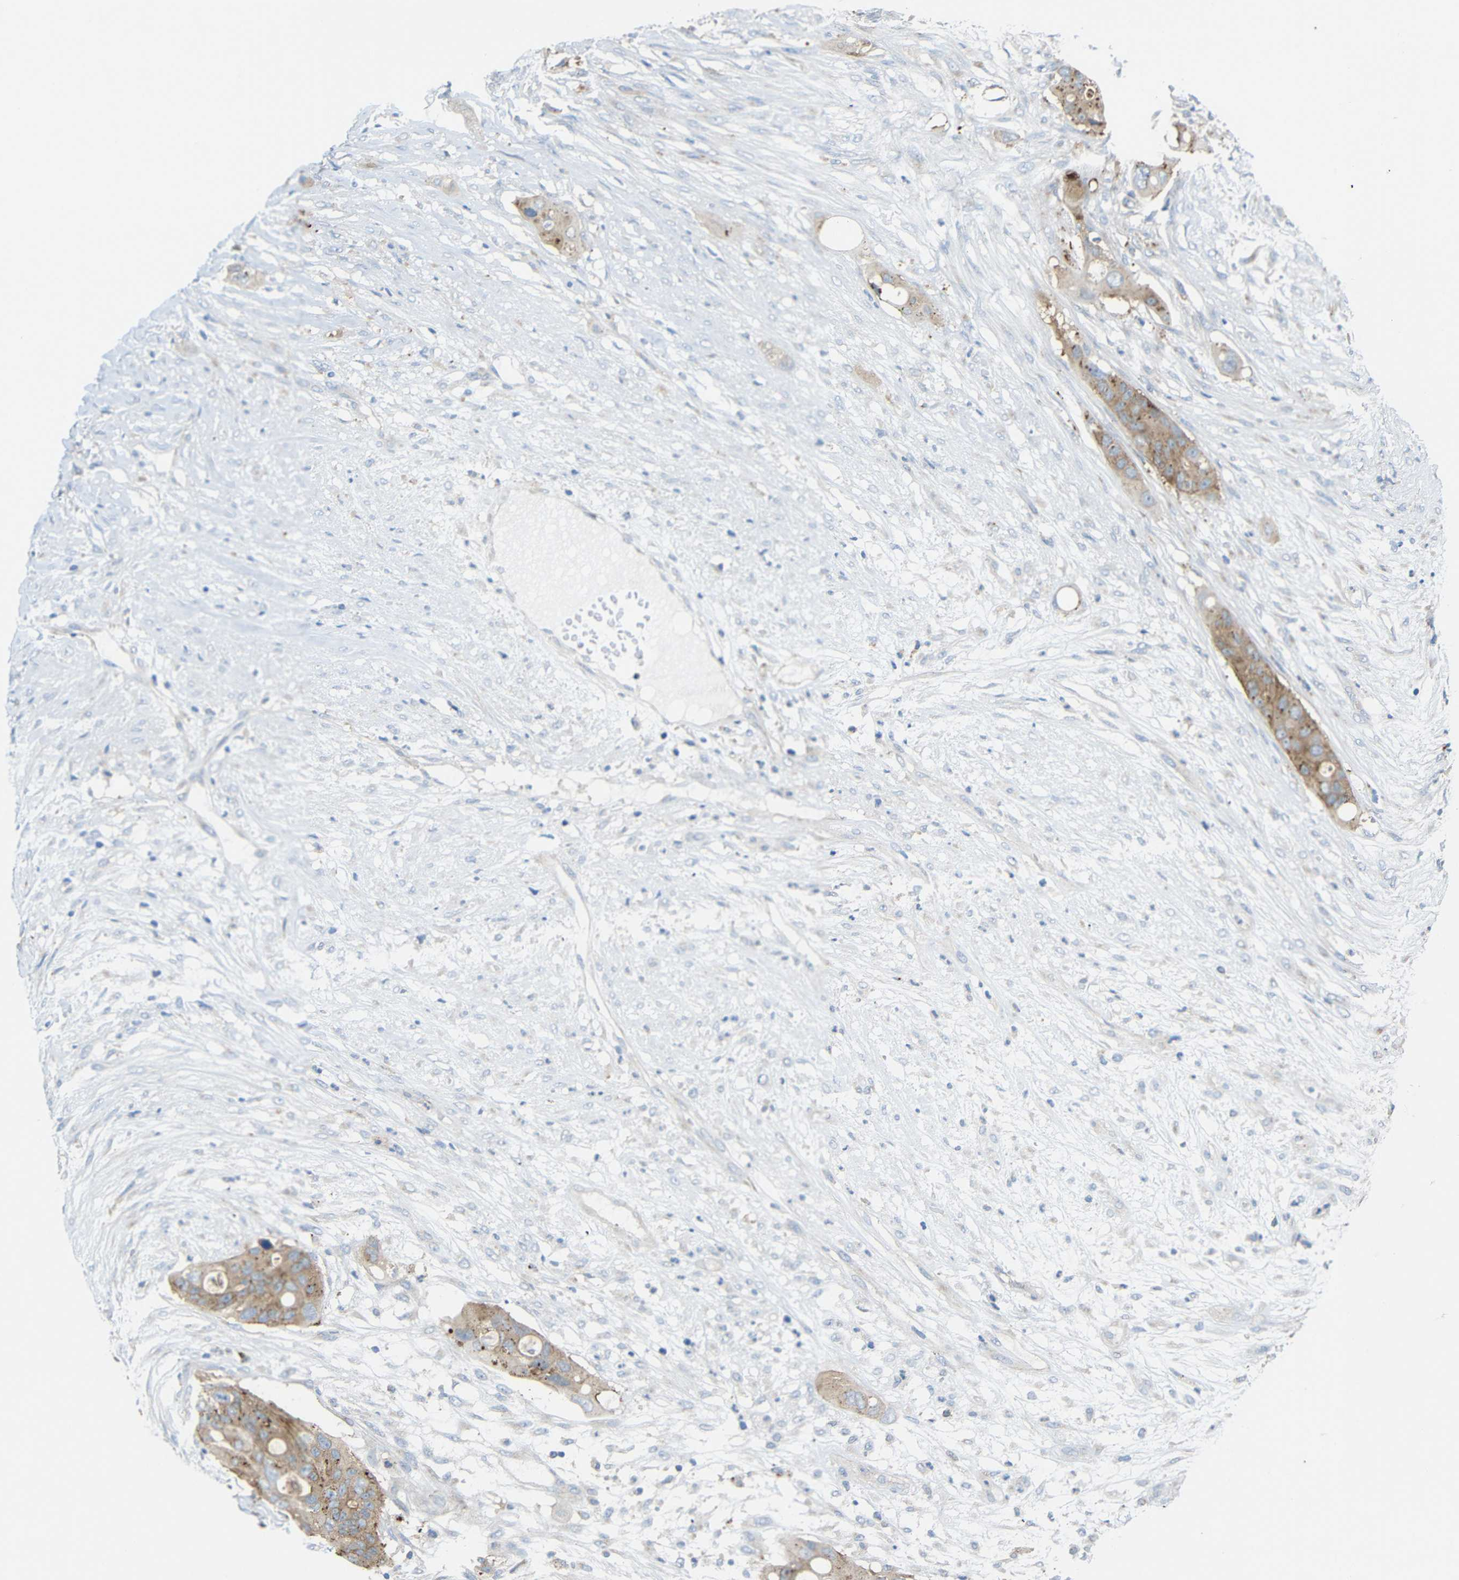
{"staining": {"intensity": "moderate", "quantity": ">75%", "location": "cytoplasmic/membranous"}, "tissue": "colorectal cancer", "cell_type": "Tumor cells", "image_type": "cancer", "snomed": [{"axis": "morphology", "description": "Adenocarcinoma, NOS"}, {"axis": "topography", "description": "Colon"}], "caption": "This micrograph displays IHC staining of colorectal cancer, with medium moderate cytoplasmic/membranous positivity in about >75% of tumor cells.", "gene": "SYPL1", "patient": {"sex": "female", "age": 57}}